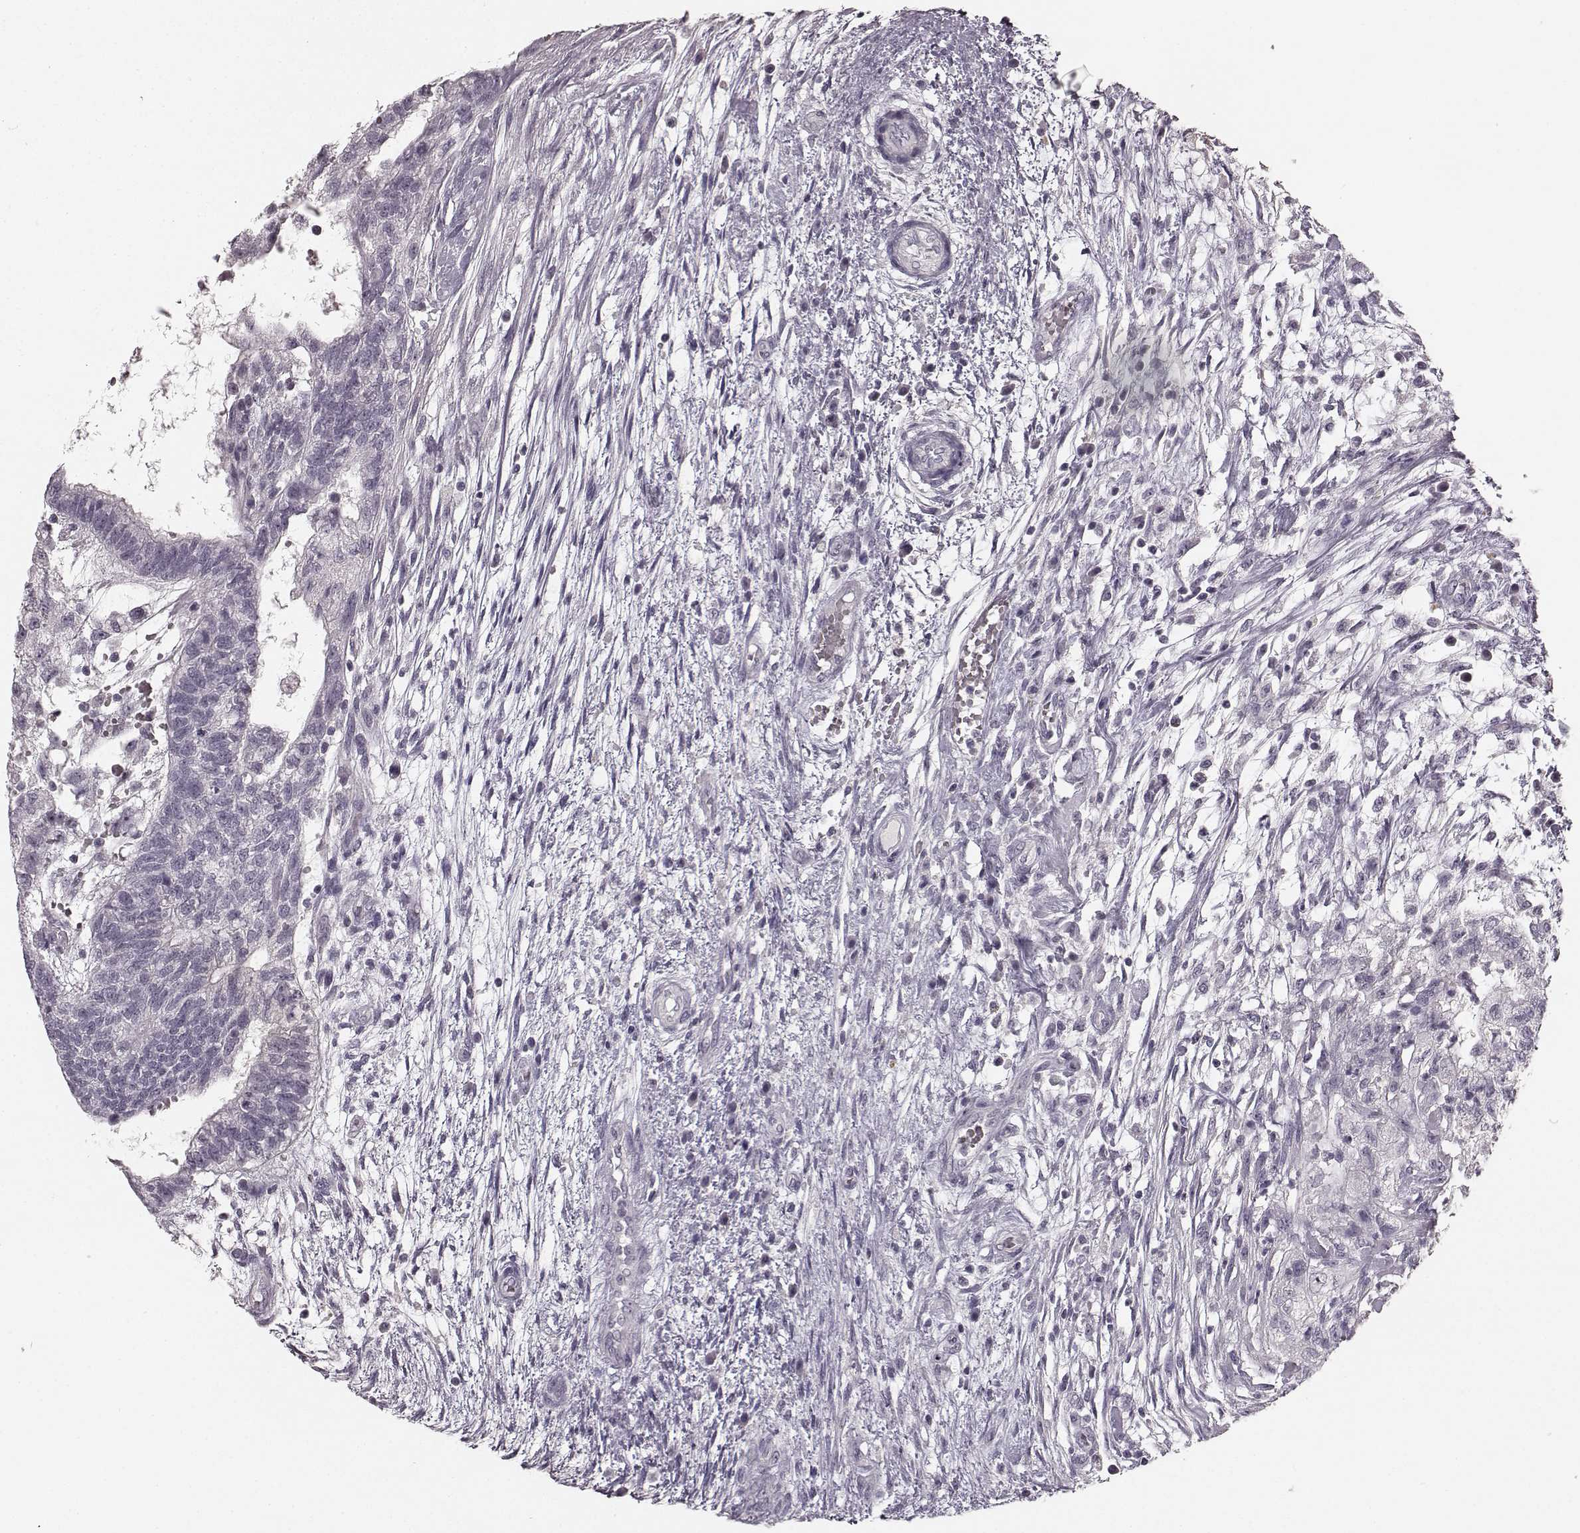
{"staining": {"intensity": "negative", "quantity": "none", "location": "none"}, "tissue": "testis cancer", "cell_type": "Tumor cells", "image_type": "cancer", "snomed": [{"axis": "morphology", "description": "Normal tissue, NOS"}, {"axis": "morphology", "description": "Carcinoma, Embryonal, NOS"}, {"axis": "topography", "description": "Testis"}, {"axis": "topography", "description": "Epididymis"}], "caption": "Tumor cells are negative for brown protein staining in testis embryonal carcinoma.", "gene": "RIT2", "patient": {"sex": "male", "age": 32}}